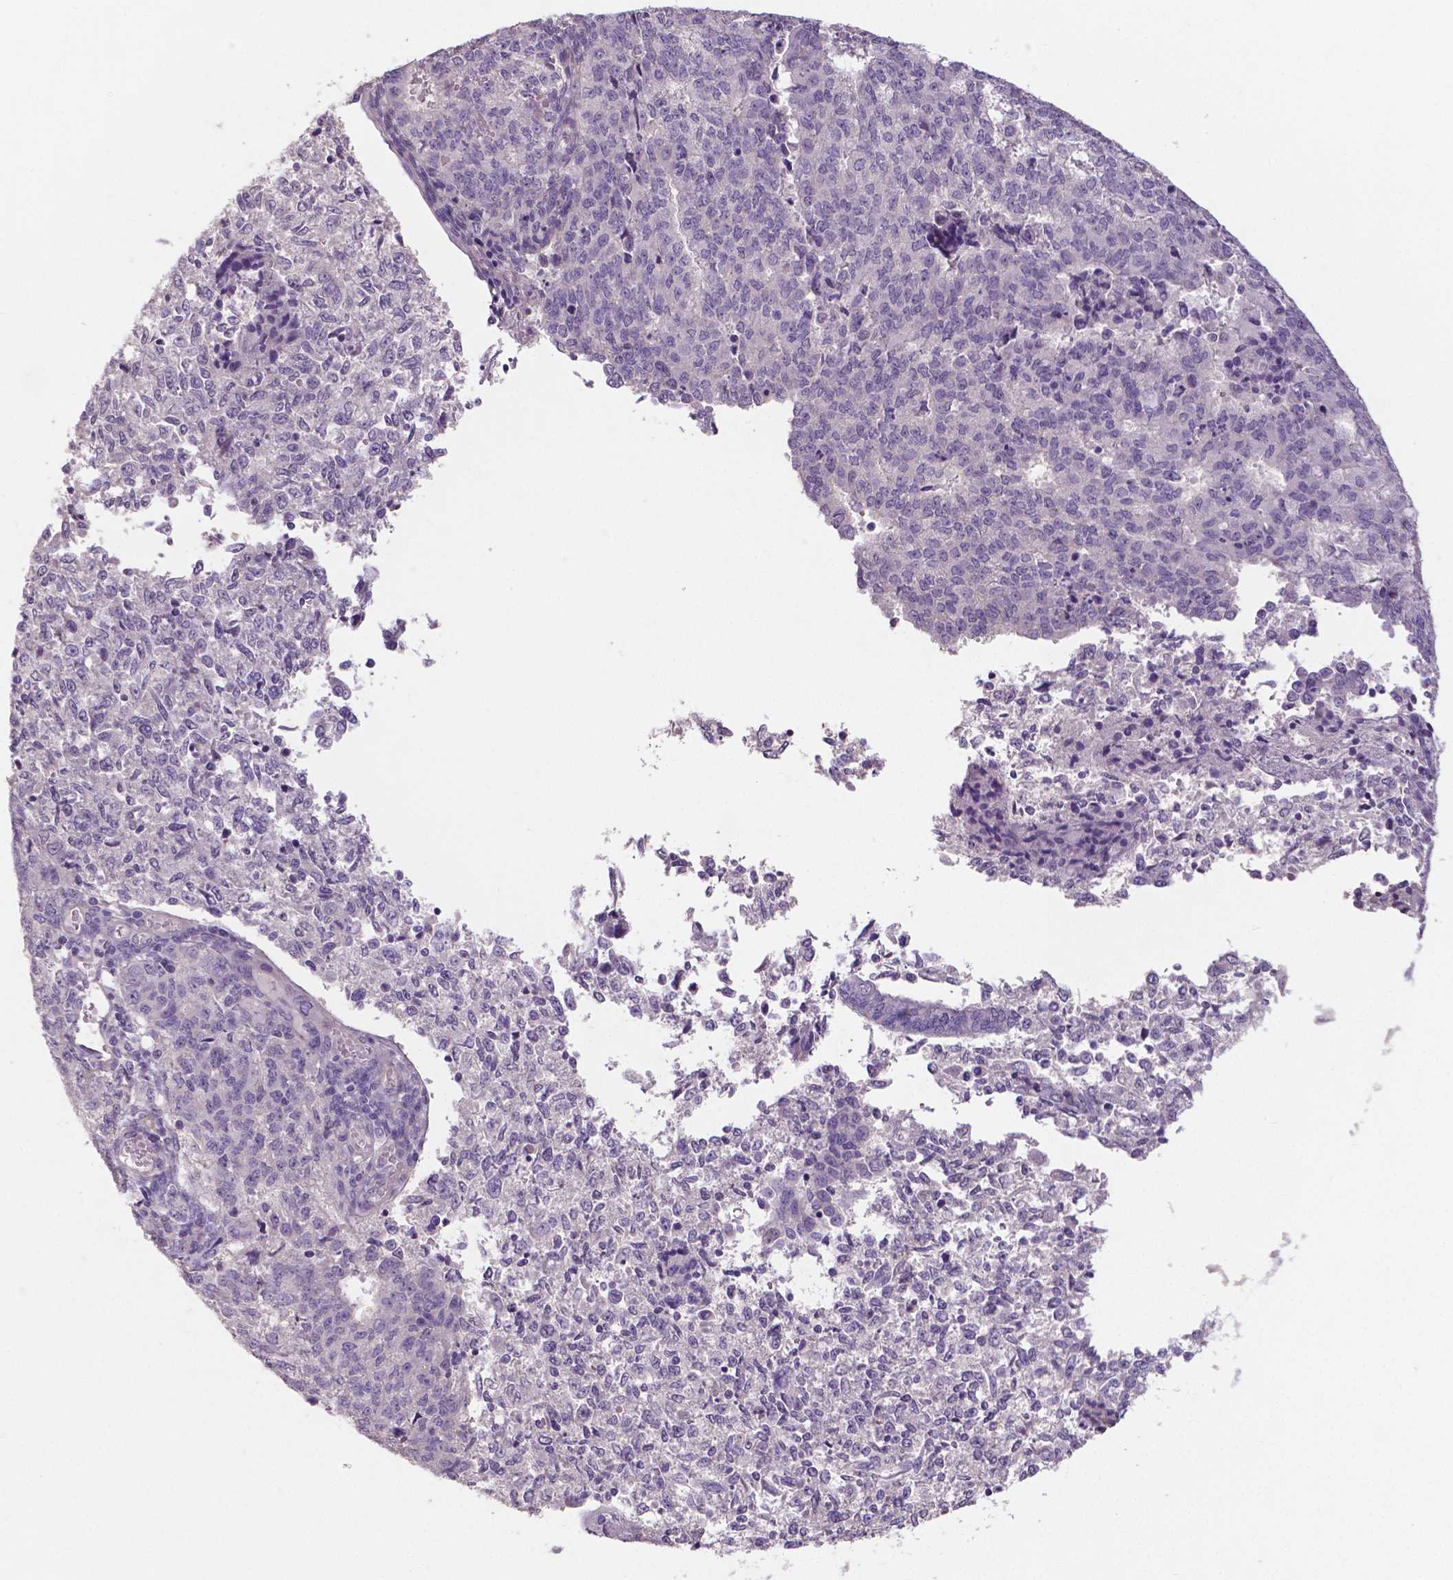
{"staining": {"intensity": "negative", "quantity": "none", "location": "none"}, "tissue": "endometrial cancer", "cell_type": "Tumor cells", "image_type": "cancer", "snomed": [{"axis": "morphology", "description": "Adenocarcinoma, NOS"}, {"axis": "topography", "description": "Endometrium"}], "caption": "DAB immunohistochemical staining of adenocarcinoma (endometrial) exhibits no significant staining in tumor cells.", "gene": "CRMP1", "patient": {"sex": "female", "age": 50}}